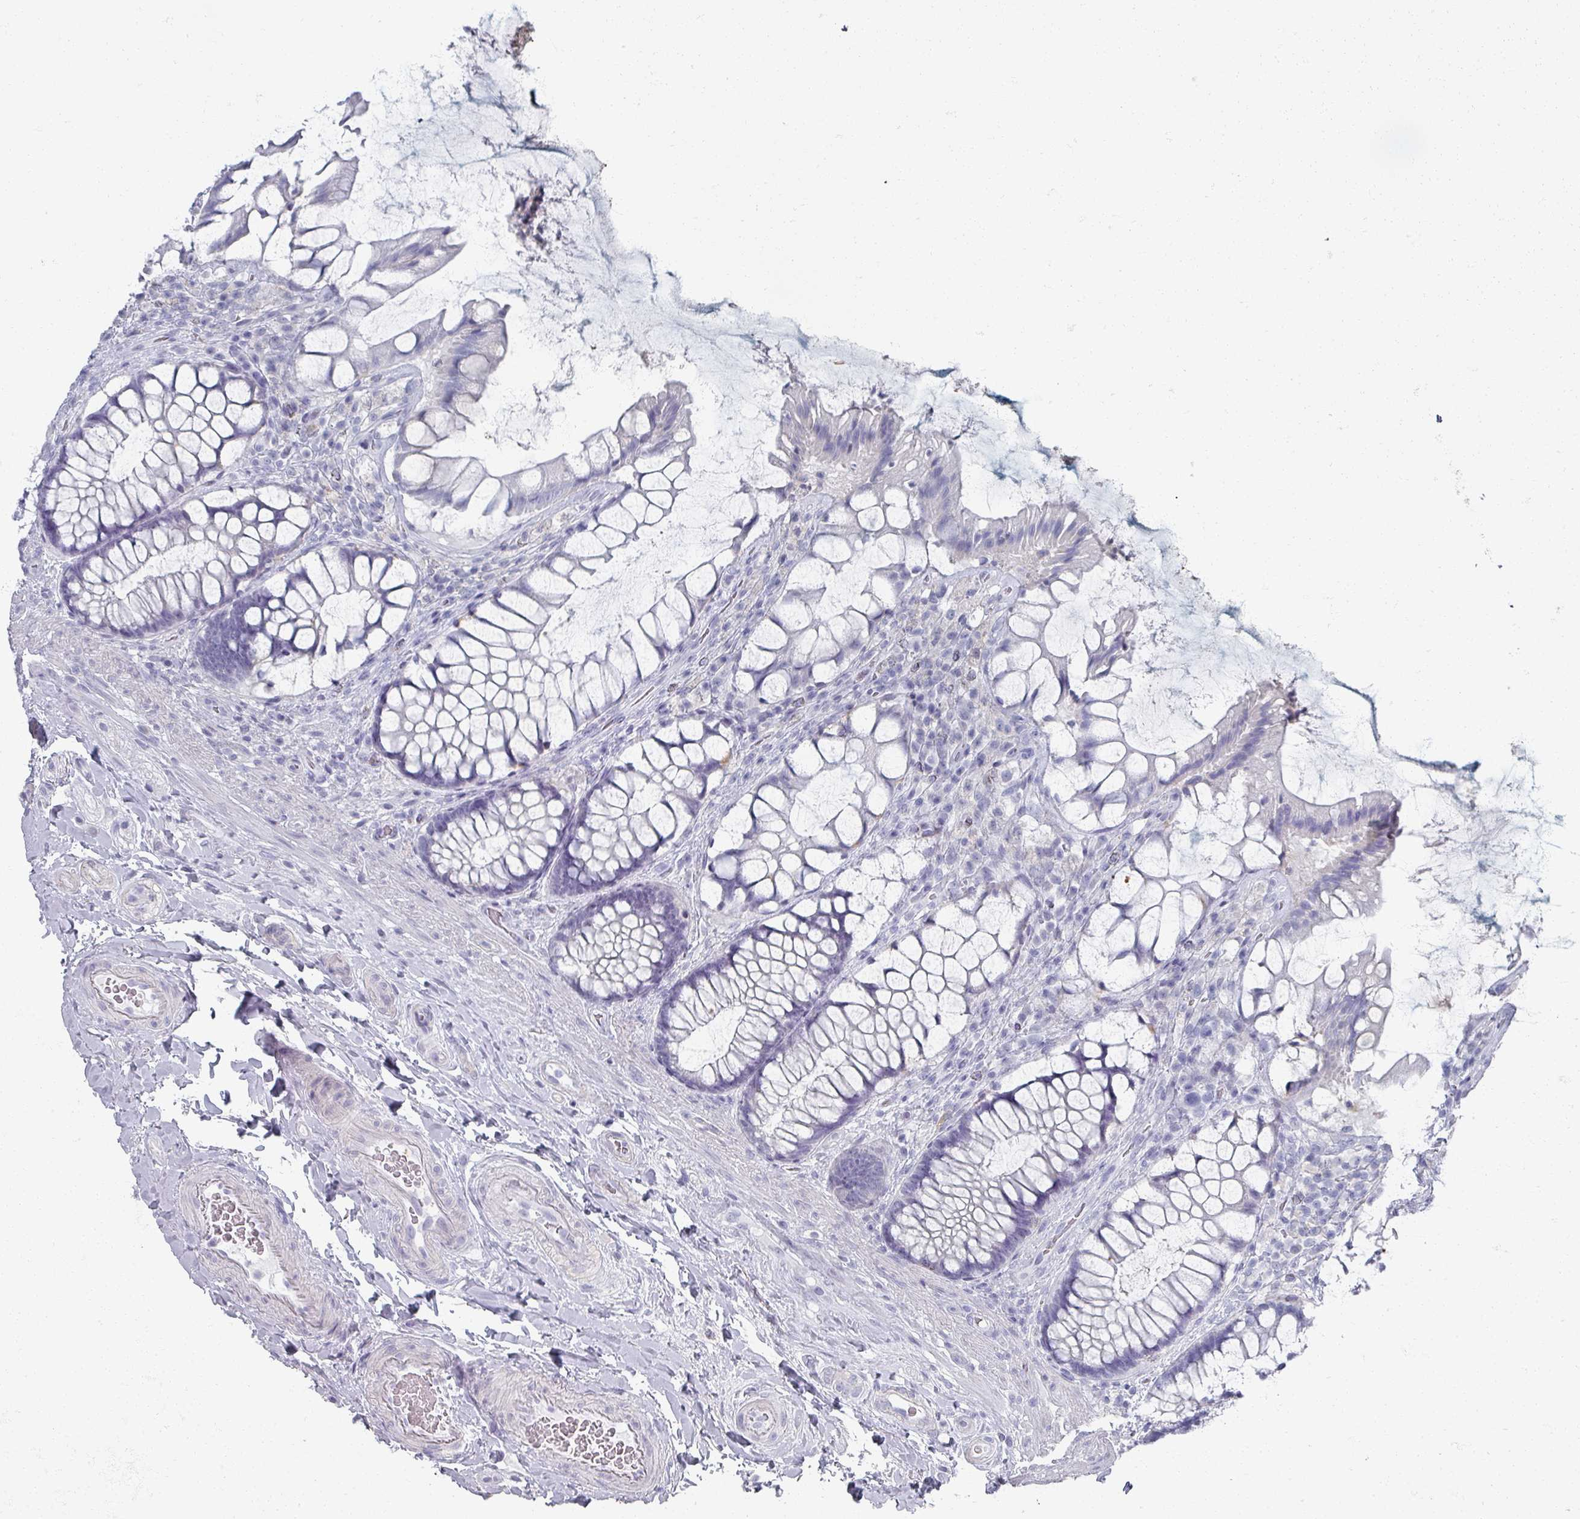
{"staining": {"intensity": "negative", "quantity": "none", "location": "none"}, "tissue": "rectum", "cell_type": "Glandular cells", "image_type": "normal", "snomed": [{"axis": "morphology", "description": "Normal tissue, NOS"}, {"axis": "topography", "description": "Rectum"}], "caption": "Immunohistochemistry photomicrograph of unremarkable human rectum stained for a protein (brown), which demonstrates no positivity in glandular cells.", "gene": "OMG", "patient": {"sex": "female", "age": 58}}